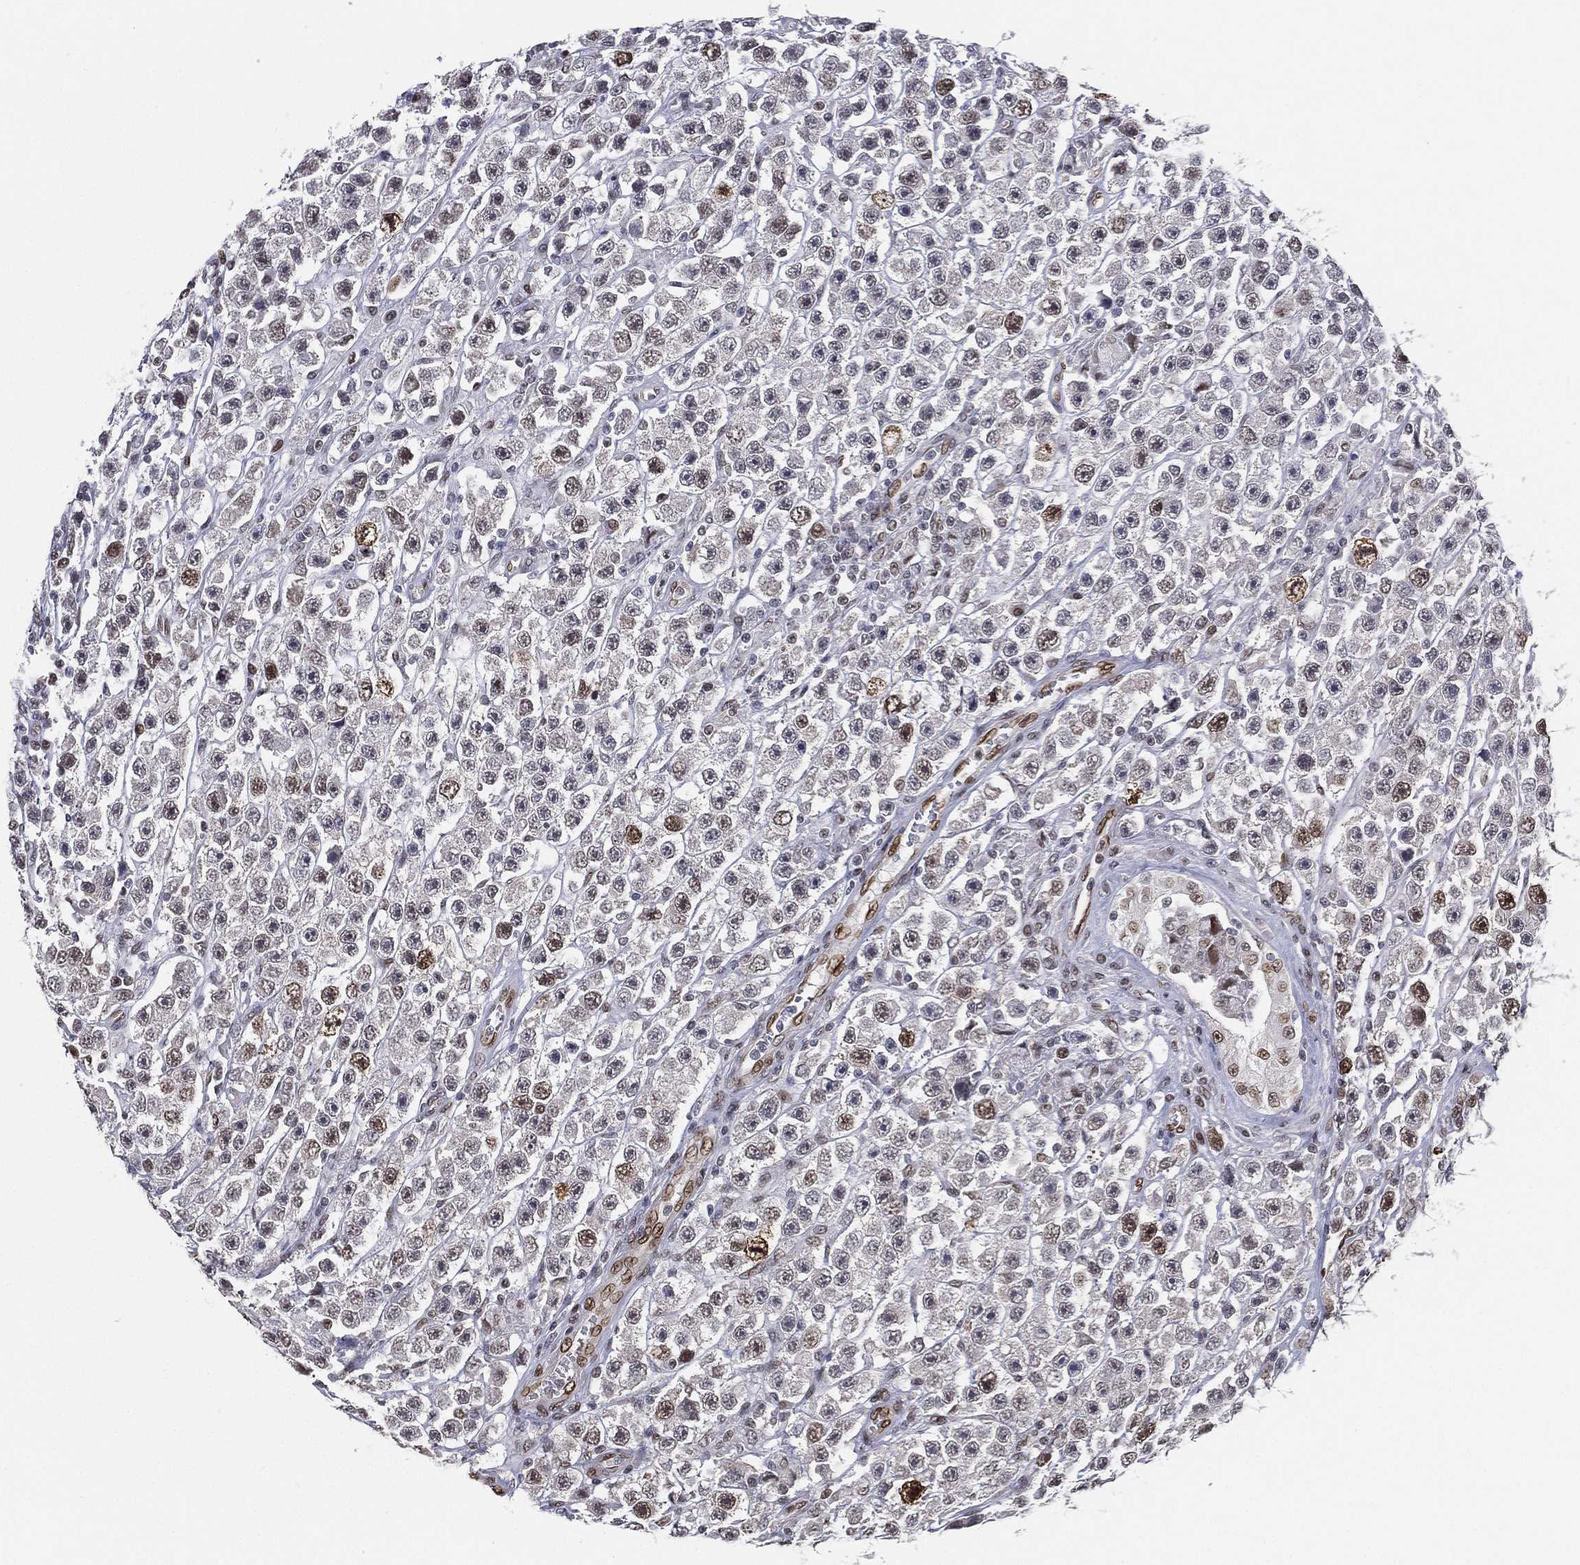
{"staining": {"intensity": "moderate", "quantity": "<25%", "location": "nuclear"}, "tissue": "testis cancer", "cell_type": "Tumor cells", "image_type": "cancer", "snomed": [{"axis": "morphology", "description": "Seminoma, NOS"}, {"axis": "topography", "description": "Testis"}], "caption": "A brown stain labels moderate nuclear staining of a protein in testis cancer (seminoma) tumor cells.", "gene": "LMNB1", "patient": {"sex": "male", "age": 45}}